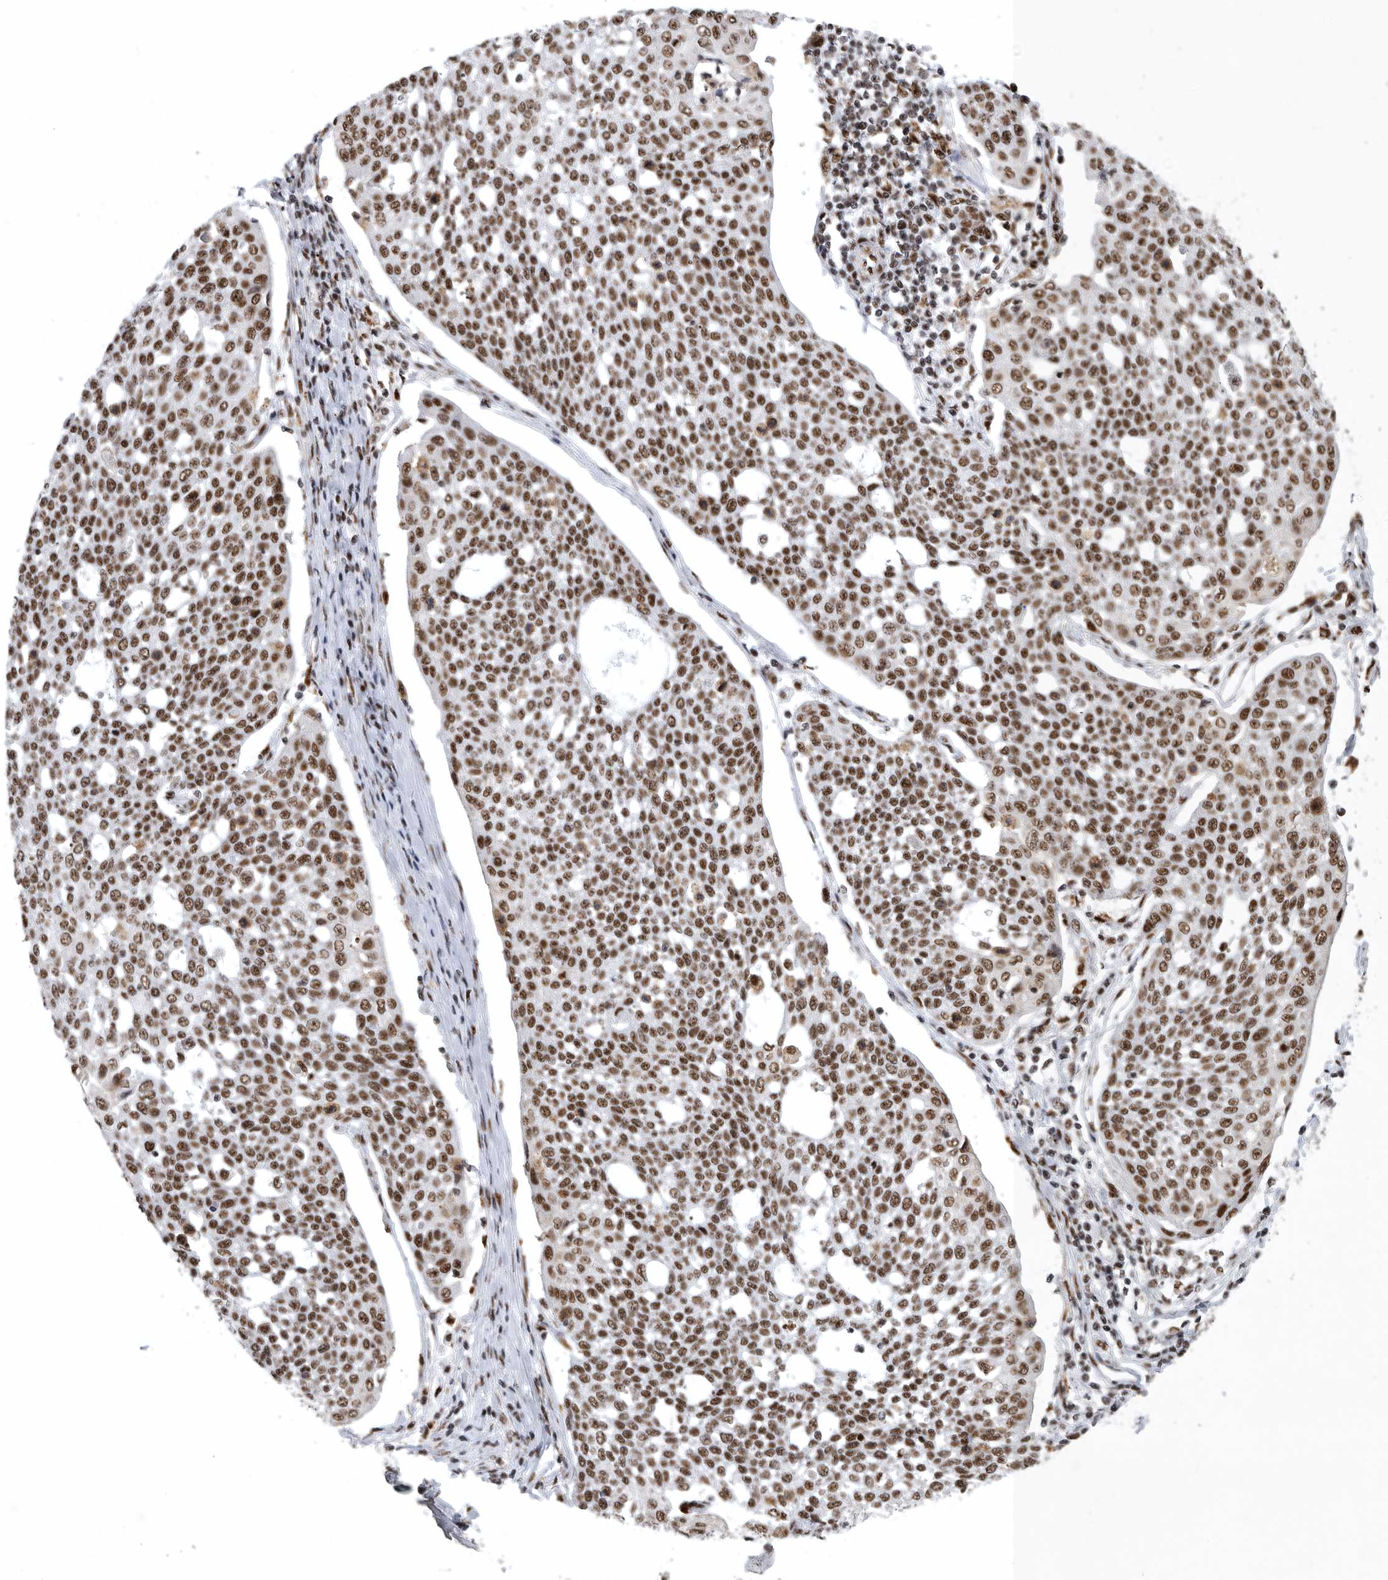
{"staining": {"intensity": "moderate", "quantity": ">75%", "location": "nuclear"}, "tissue": "cervical cancer", "cell_type": "Tumor cells", "image_type": "cancer", "snomed": [{"axis": "morphology", "description": "Squamous cell carcinoma, NOS"}, {"axis": "topography", "description": "Cervix"}], "caption": "Immunohistochemical staining of human cervical cancer exhibits medium levels of moderate nuclear protein expression in about >75% of tumor cells.", "gene": "BCLAF1", "patient": {"sex": "female", "age": 34}}